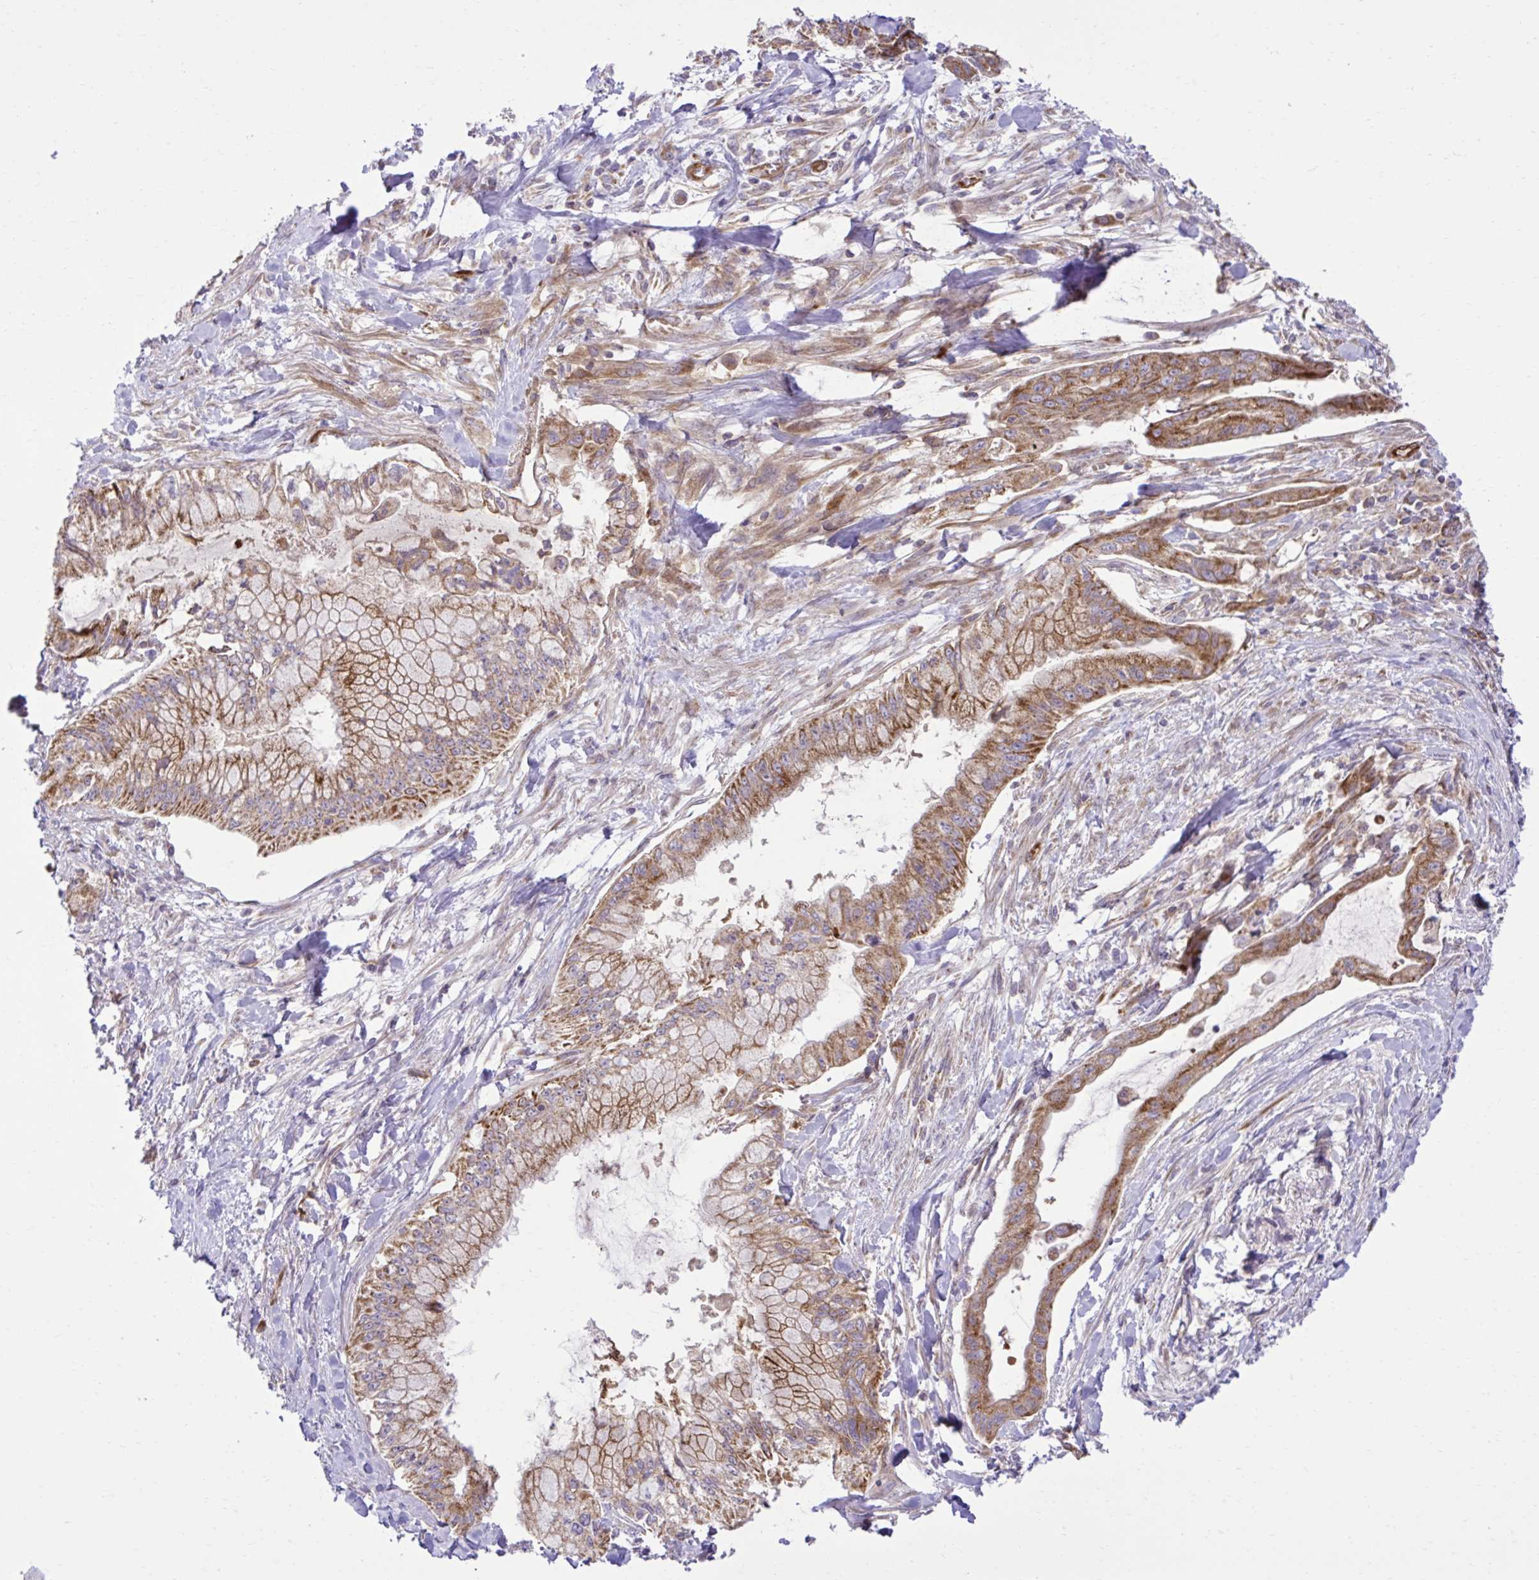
{"staining": {"intensity": "moderate", "quantity": ">75%", "location": "cytoplasmic/membranous"}, "tissue": "pancreatic cancer", "cell_type": "Tumor cells", "image_type": "cancer", "snomed": [{"axis": "morphology", "description": "Adenocarcinoma, NOS"}, {"axis": "topography", "description": "Pancreas"}], "caption": "Moderate cytoplasmic/membranous protein expression is seen in about >75% of tumor cells in pancreatic adenocarcinoma.", "gene": "LIMS1", "patient": {"sex": "male", "age": 48}}